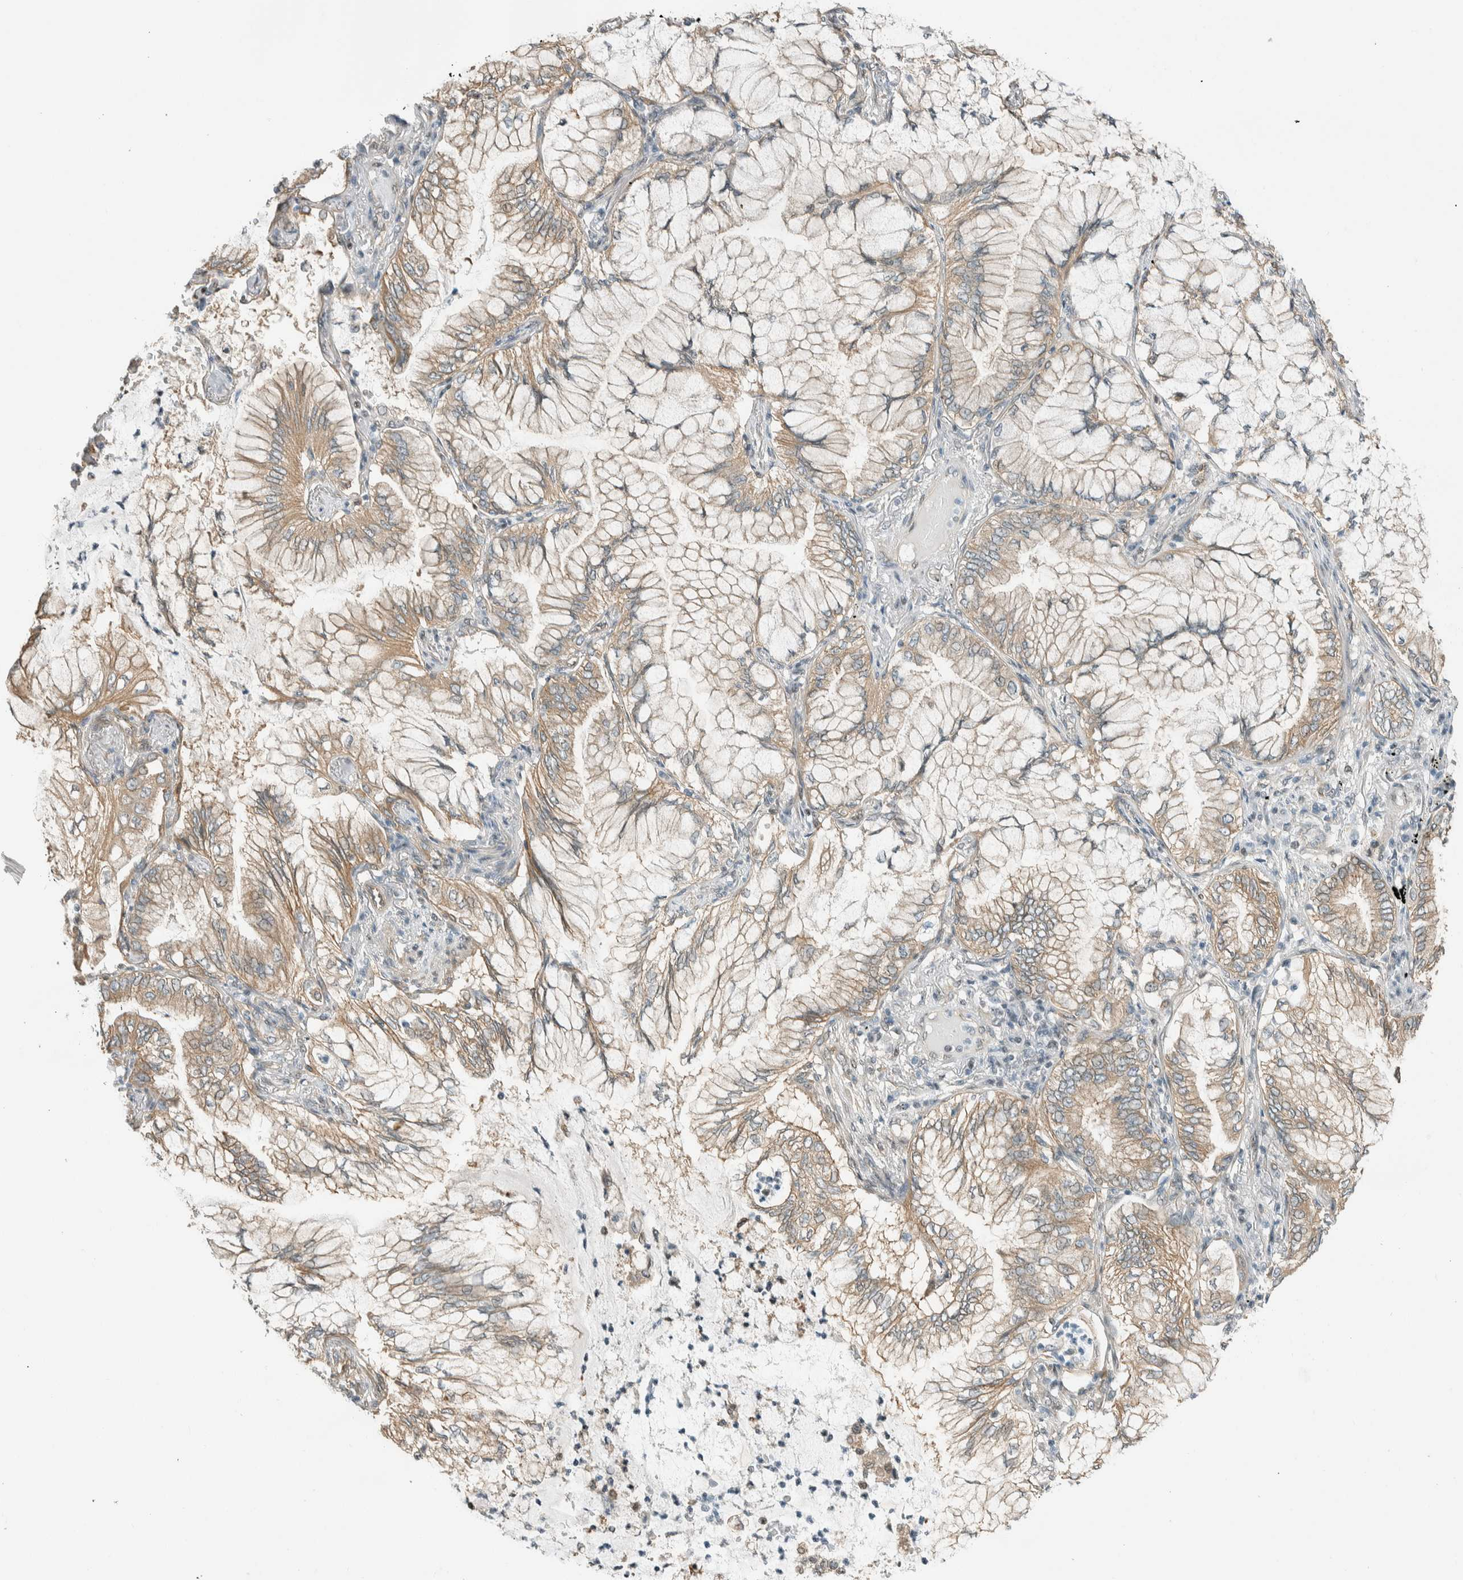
{"staining": {"intensity": "weak", "quantity": ">75%", "location": "cytoplasmic/membranous"}, "tissue": "lung cancer", "cell_type": "Tumor cells", "image_type": "cancer", "snomed": [{"axis": "morphology", "description": "Adenocarcinoma, NOS"}, {"axis": "topography", "description": "Lung"}], "caption": "A micrograph of human lung cancer (adenocarcinoma) stained for a protein demonstrates weak cytoplasmic/membranous brown staining in tumor cells.", "gene": "NIBAN2", "patient": {"sex": "female", "age": 70}}